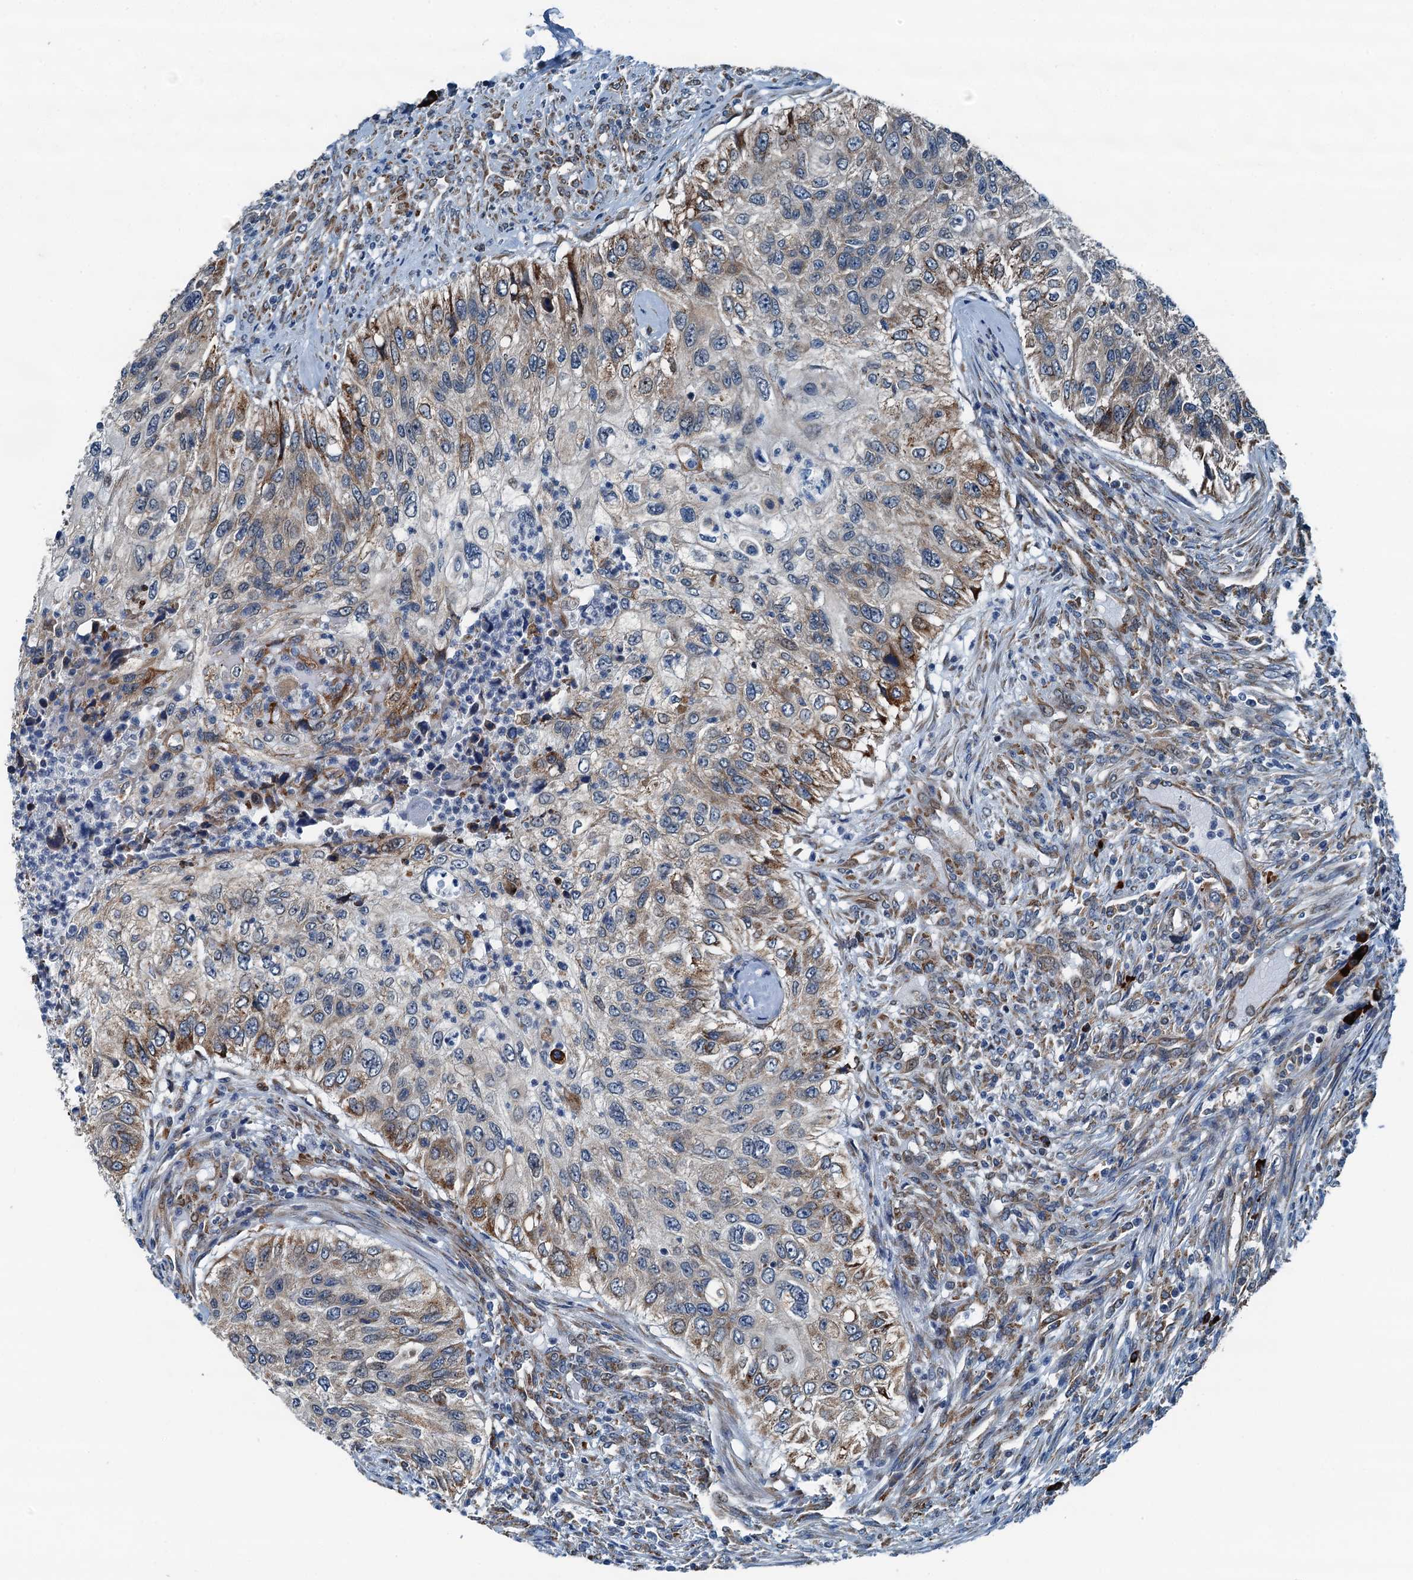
{"staining": {"intensity": "moderate", "quantity": "<25%", "location": "cytoplasmic/membranous"}, "tissue": "urothelial cancer", "cell_type": "Tumor cells", "image_type": "cancer", "snomed": [{"axis": "morphology", "description": "Urothelial carcinoma, High grade"}, {"axis": "topography", "description": "Urinary bladder"}], "caption": "Immunohistochemical staining of human urothelial carcinoma (high-grade) reveals low levels of moderate cytoplasmic/membranous staining in approximately <25% of tumor cells.", "gene": "TAMALIN", "patient": {"sex": "female", "age": 60}}